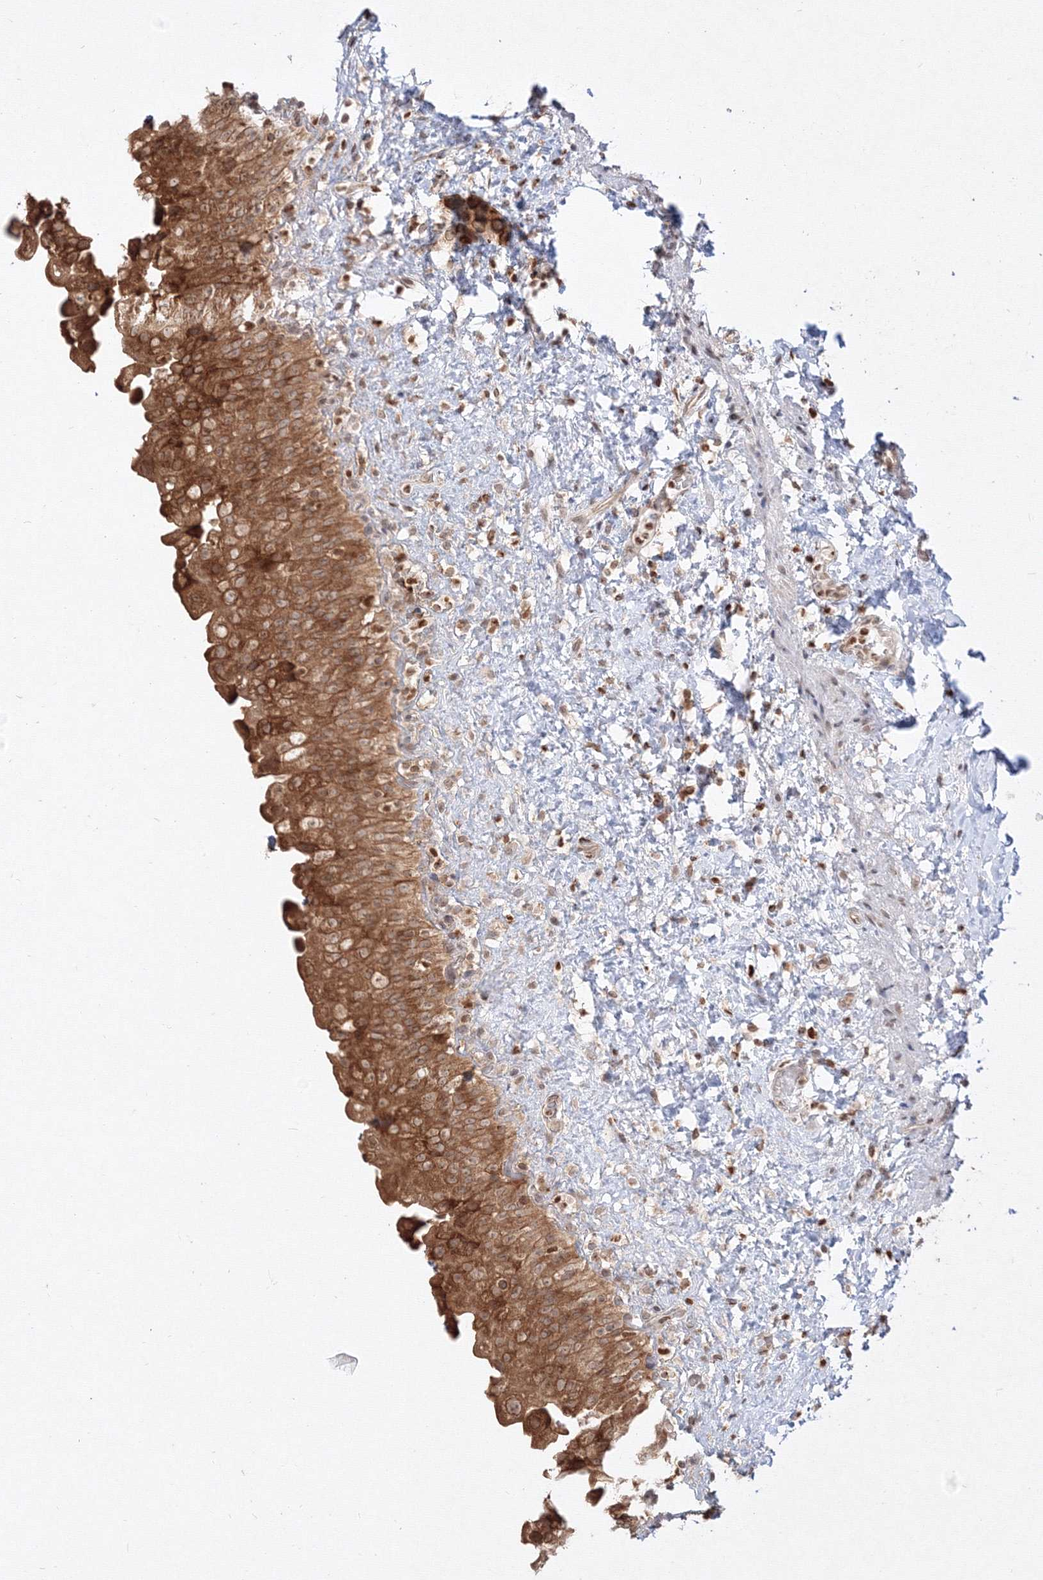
{"staining": {"intensity": "moderate", "quantity": ">75%", "location": "cytoplasmic/membranous"}, "tissue": "urinary bladder", "cell_type": "Urothelial cells", "image_type": "normal", "snomed": [{"axis": "morphology", "description": "Normal tissue, NOS"}, {"axis": "topography", "description": "Urinary bladder"}], "caption": "Urothelial cells demonstrate medium levels of moderate cytoplasmic/membranous positivity in about >75% of cells in normal urinary bladder.", "gene": "TMEM50B", "patient": {"sex": "female", "age": 27}}